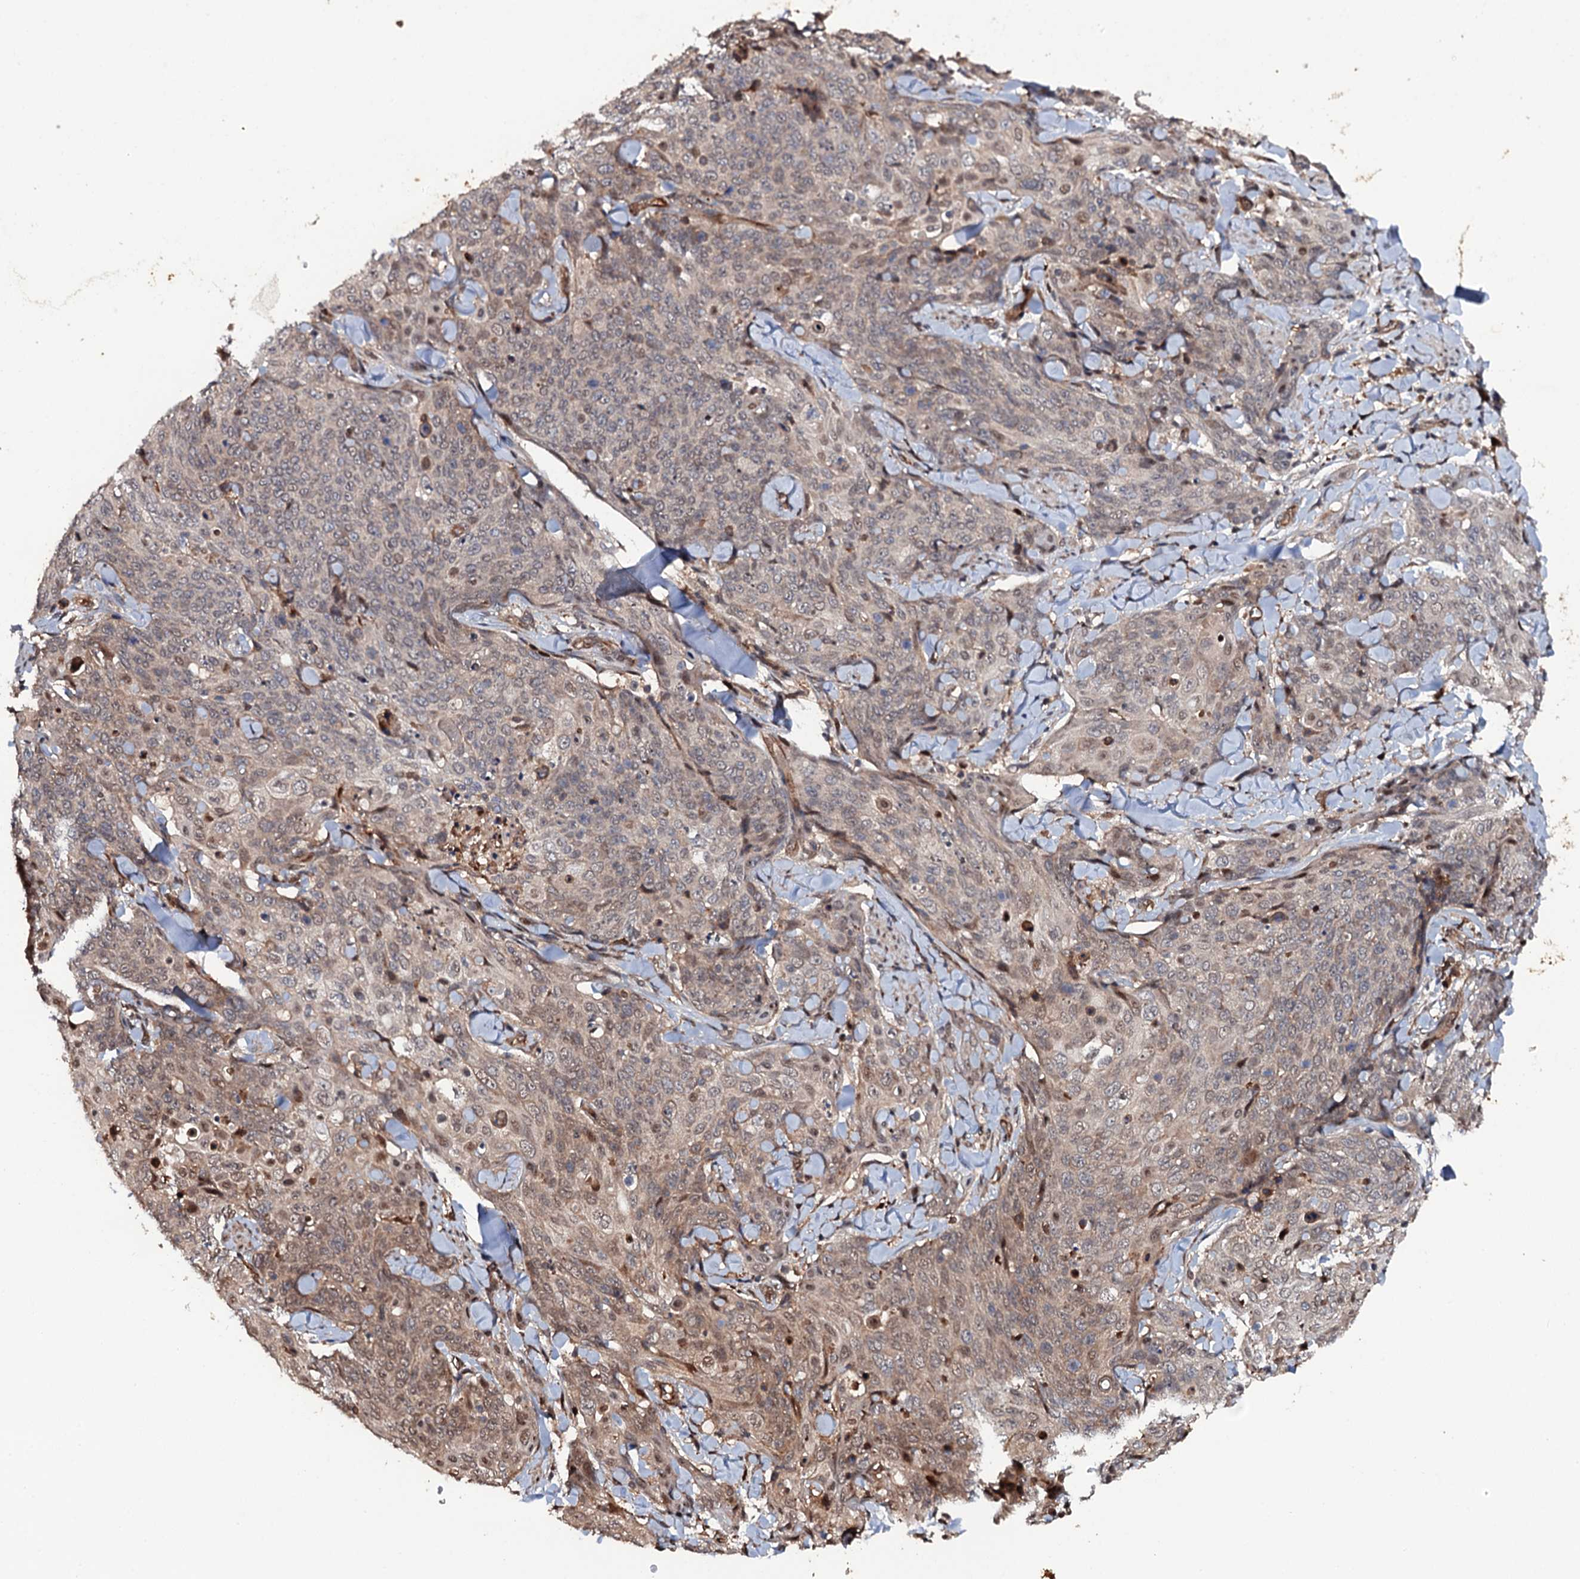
{"staining": {"intensity": "weak", "quantity": "25%-75%", "location": "cytoplasmic/membranous,nuclear"}, "tissue": "skin cancer", "cell_type": "Tumor cells", "image_type": "cancer", "snomed": [{"axis": "morphology", "description": "Squamous cell carcinoma, NOS"}, {"axis": "topography", "description": "Skin"}, {"axis": "topography", "description": "Vulva"}], "caption": "About 25%-75% of tumor cells in human skin squamous cell carcinoma demonstrate weak cytoplasmic/membranous and nuclear protein staining as visualized by brown immunohistochemical staining.", "gene": "CDC23", "patient": {"sex": "female", "age": 85}}